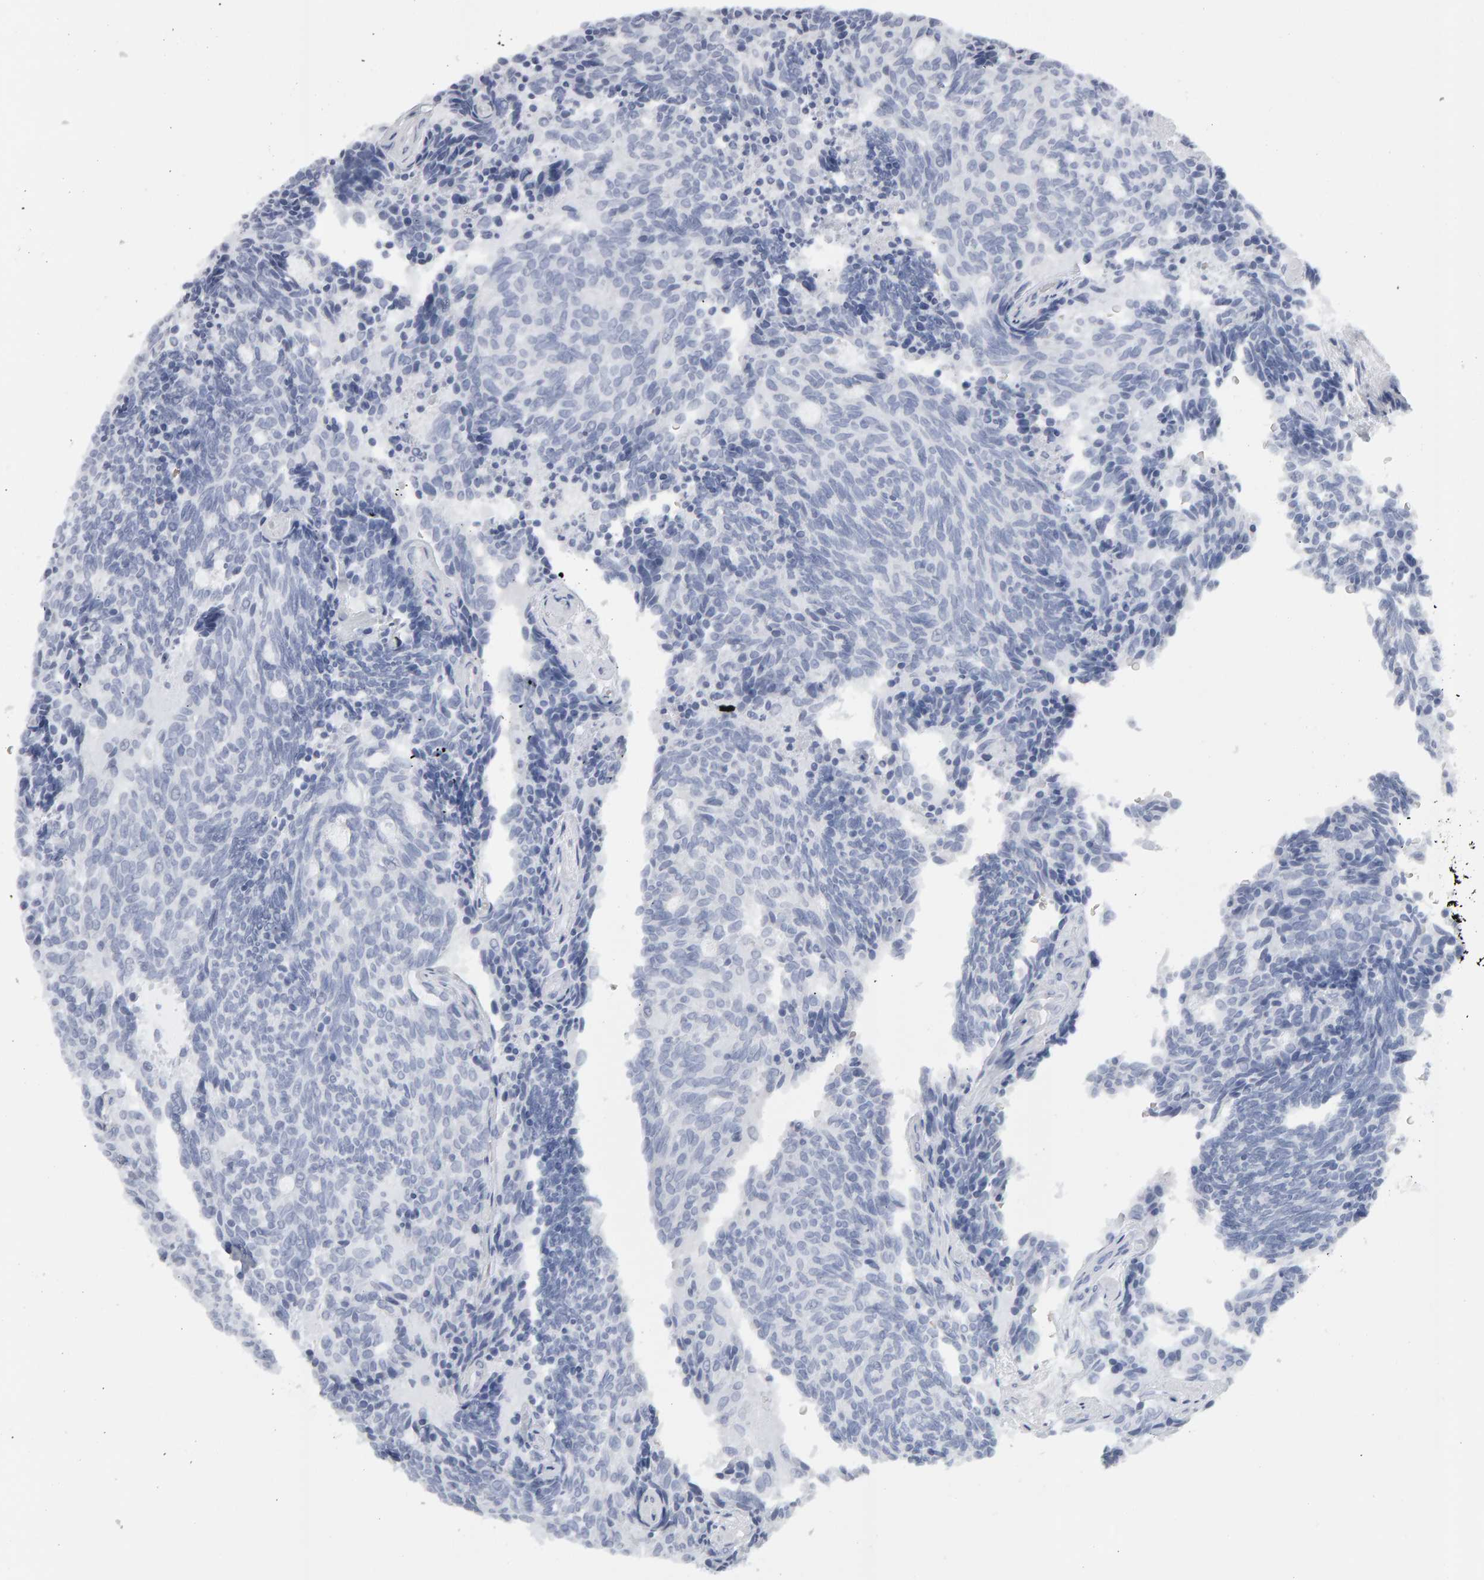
{"staining": {"intensity": "negative", "quantity": "none", "location": "none"}, "tissue": "carcinoid", "cell_type": "Tumor cells", "image_type": "cancer", "snomed": [{"axis": "morphology", "description": "Carcinoid, malignant, NOS"}, {"axis": "topography", "description": "Pancreas"}], "caption": "Immunohistochemical staining of human carcinoid exhibits no significant expression in tumor cells.", "gene": "CTH", "patient": {"sex": "female", "age": 54}}